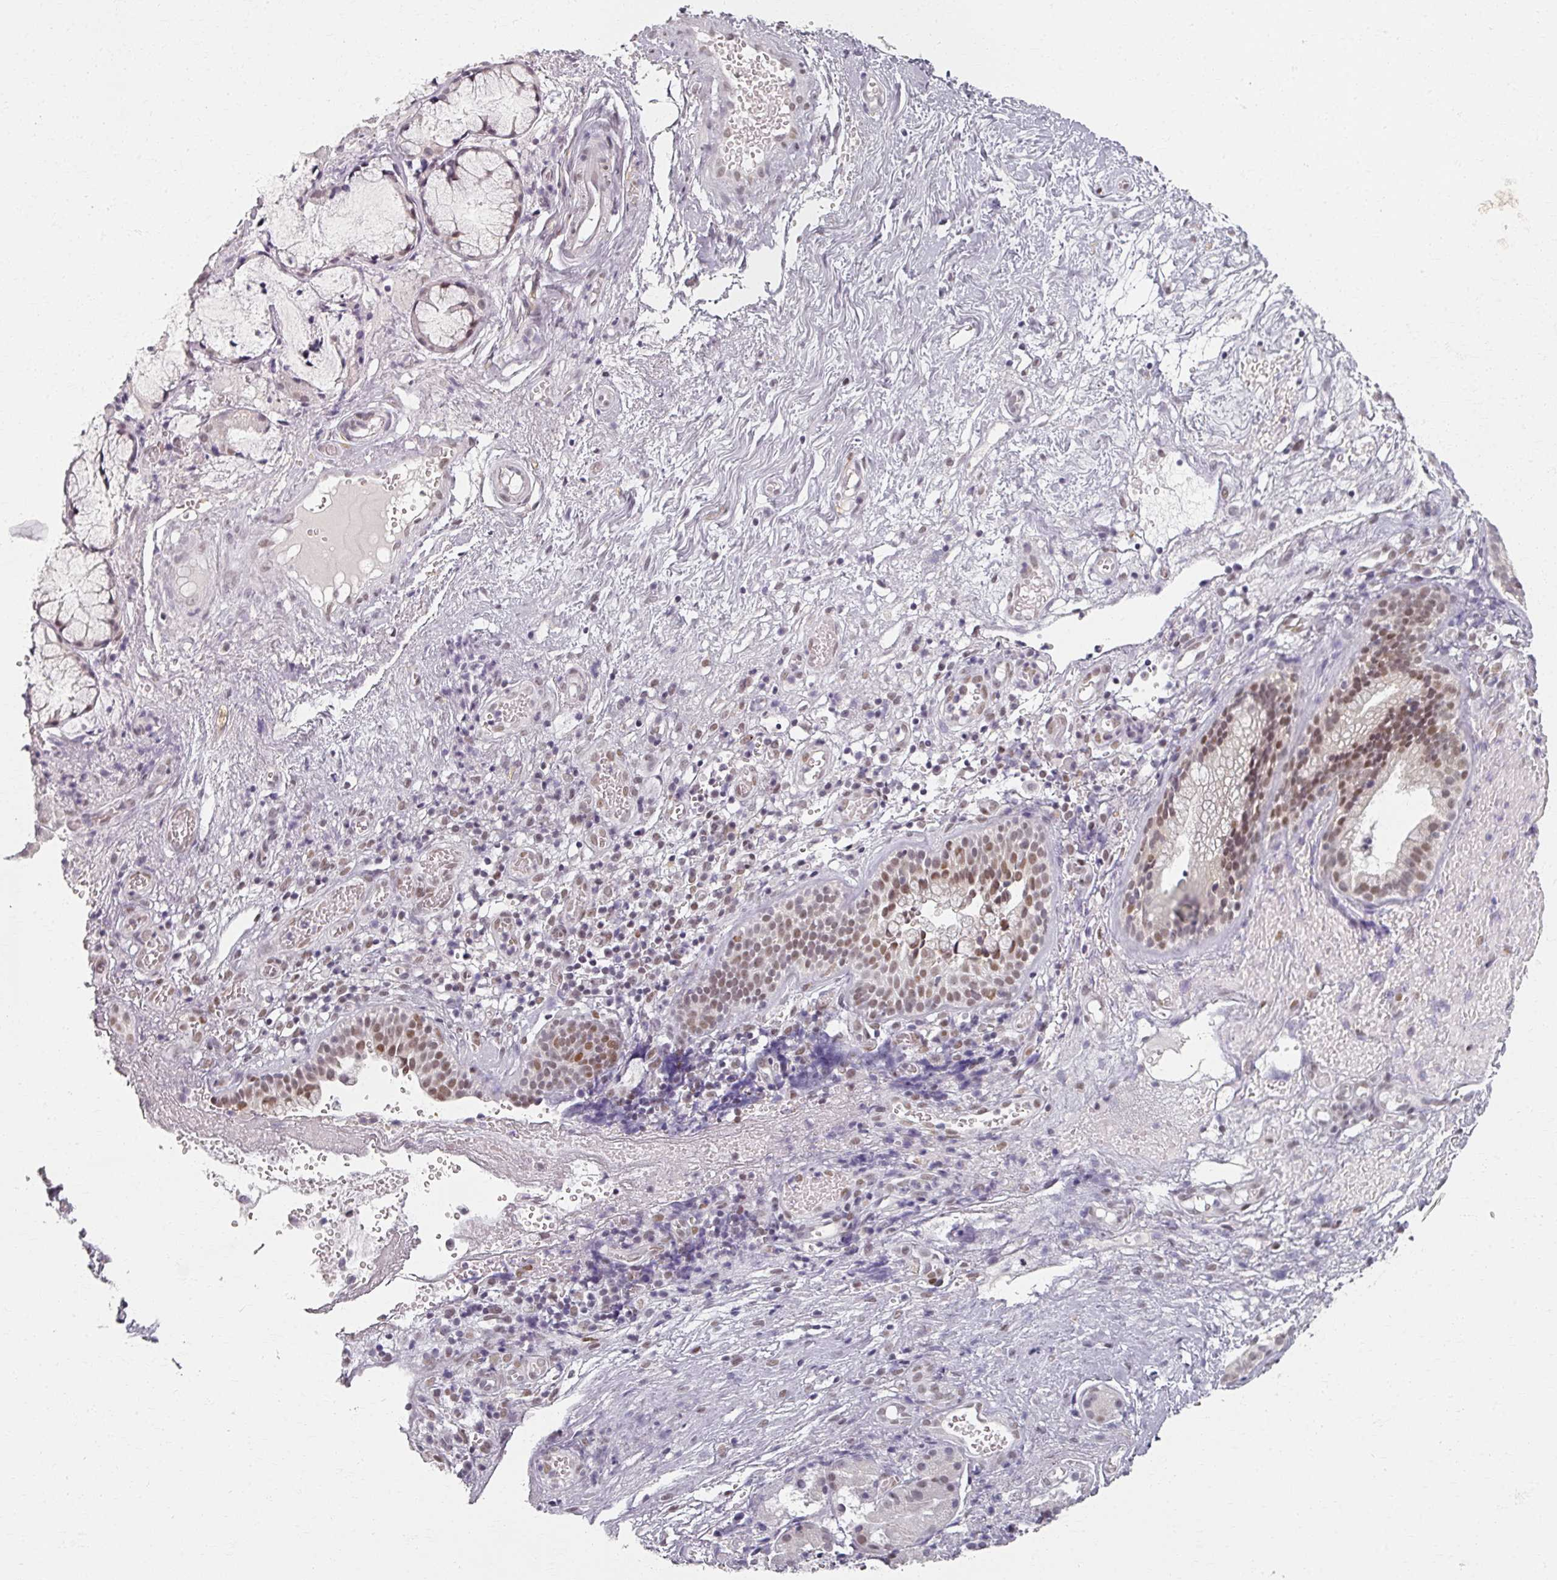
{"staining": {"intensity": "moderate", "quantity": ">75%", "location": "nuclear"}, "tissue": "nasopharynx", "cell_type": "Respiratory epithelial cells", "image_type": "normal", "snomed": [{"axis": "morphology", "description": "Normal tissue, NOS"}, {"axis": "topography", "description": "Nasopharynx"}], "caption": "Immunohistochemistry of unremarkable human nasopharynx shows medium levels of moderate nuclear positivity in about >75% of respiratory epithelial cells.", "gene": "RIPOR3", "patient": {"sex": "male", "age": 65}}